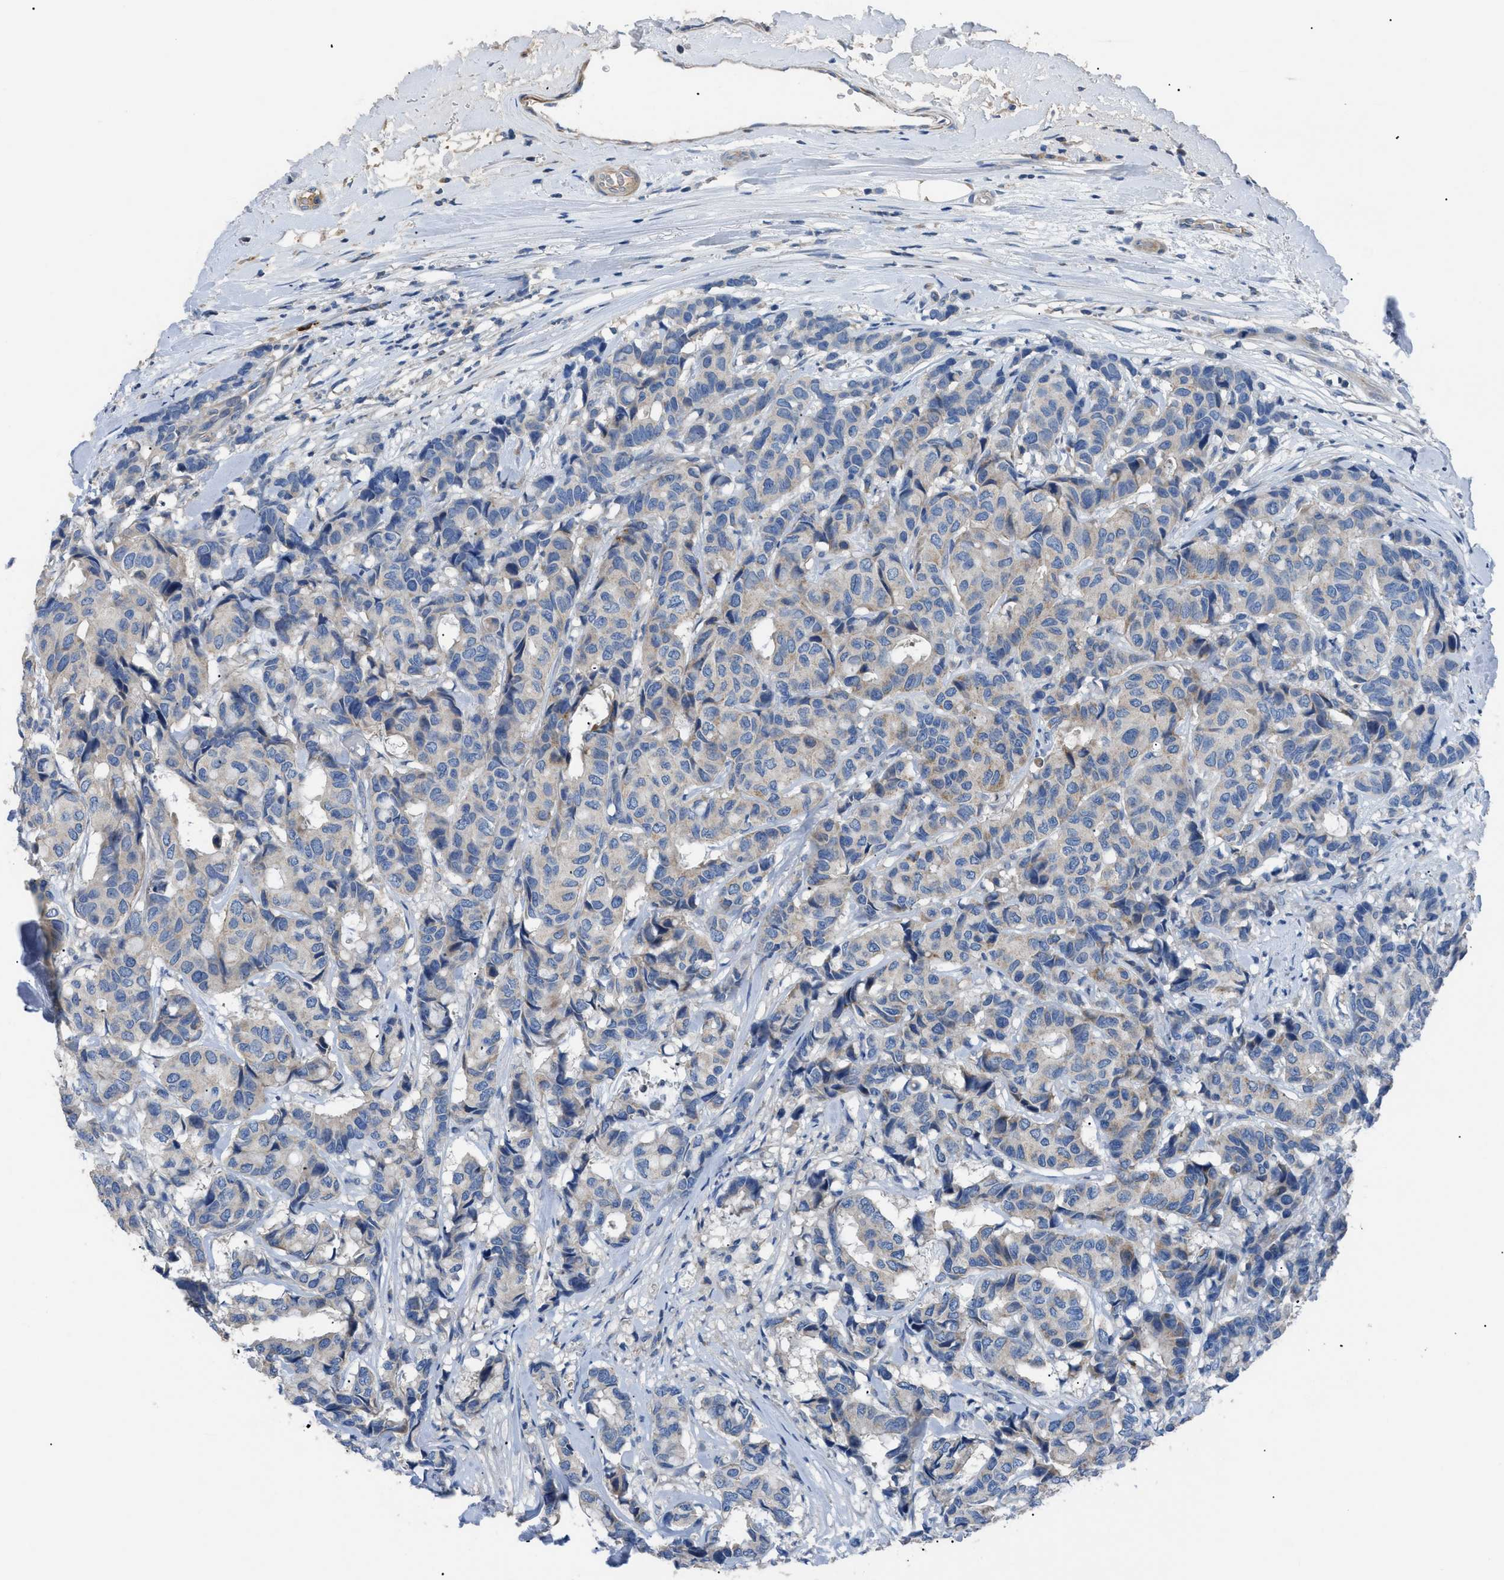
{"staining": {"intensity": "negative", "quantity": "none", "location": "none"}, "tissue": "breast cancer", "cell_type": "Tumor cells", "image_type": "cancer", "snomed": [{"axis": "morphology", "description": "Duct carcinoma"}, {"axis": "topography", "description": "Breast"}], "caption": "A histopathology image of human breast cancer (intraductal carcinoma) is negative for staining in tumor cells.", "gene": "SGCZ", "patient": {"sex": "female", "age": 87}}